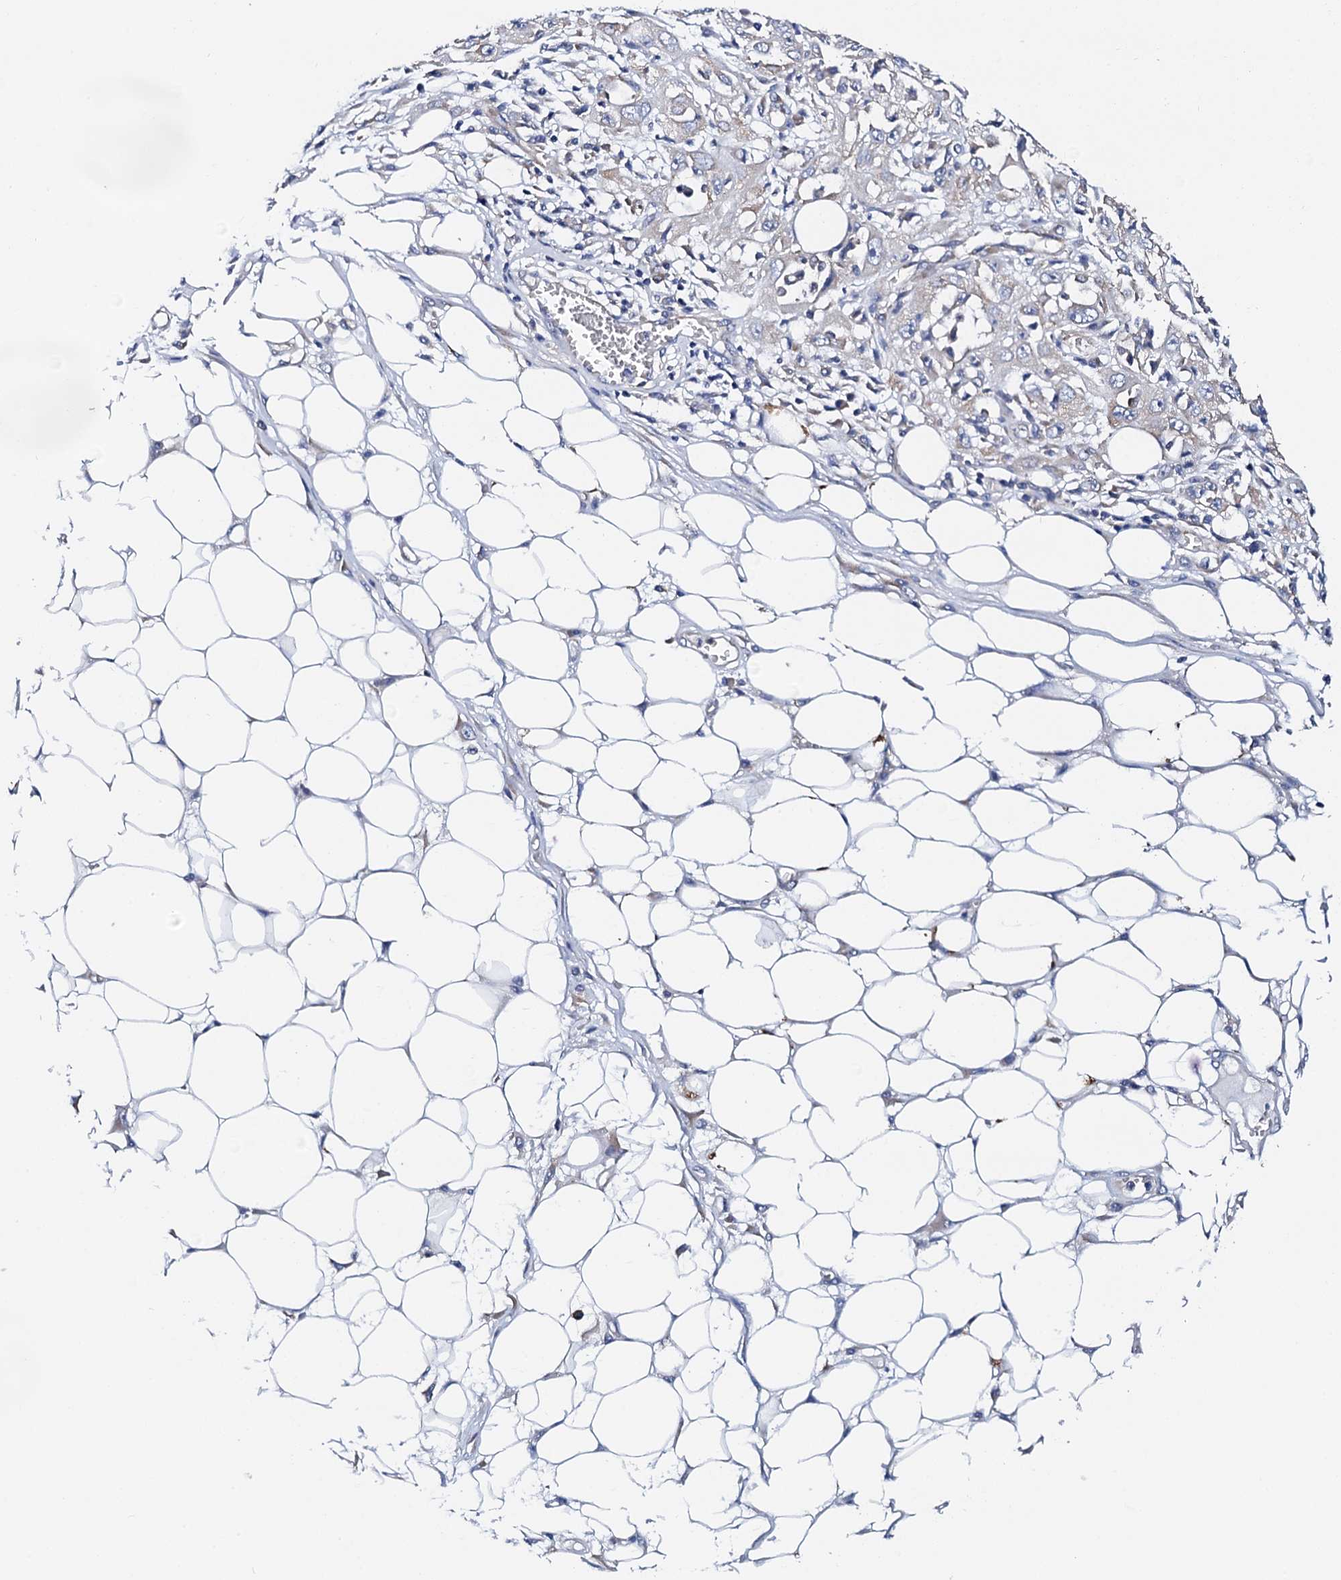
{"staining": {"intensity": "negative", "quantity": "none", "location": "none"}, "tissue": "skin cancer", "cell_type": "Tumor cells", "image_type": "cancer", "snomed": [{"axis": "morphology", "description": "Squamous cell carcinoma, NOS"}, {"axis": "morphology", "description": "Squamous cell carcinoma, metastatic, NOS"}, {"axis": "topography", "description": "Skin"}, {"axis": "topography", "description": "Lymph node"}], "caption": "Tumor cells show no significant protein positivity in skin cancer (metastatic squamous cell carcinoma).", "gene": "NUP58", "patient": {"sex": "male", "age": 75}}